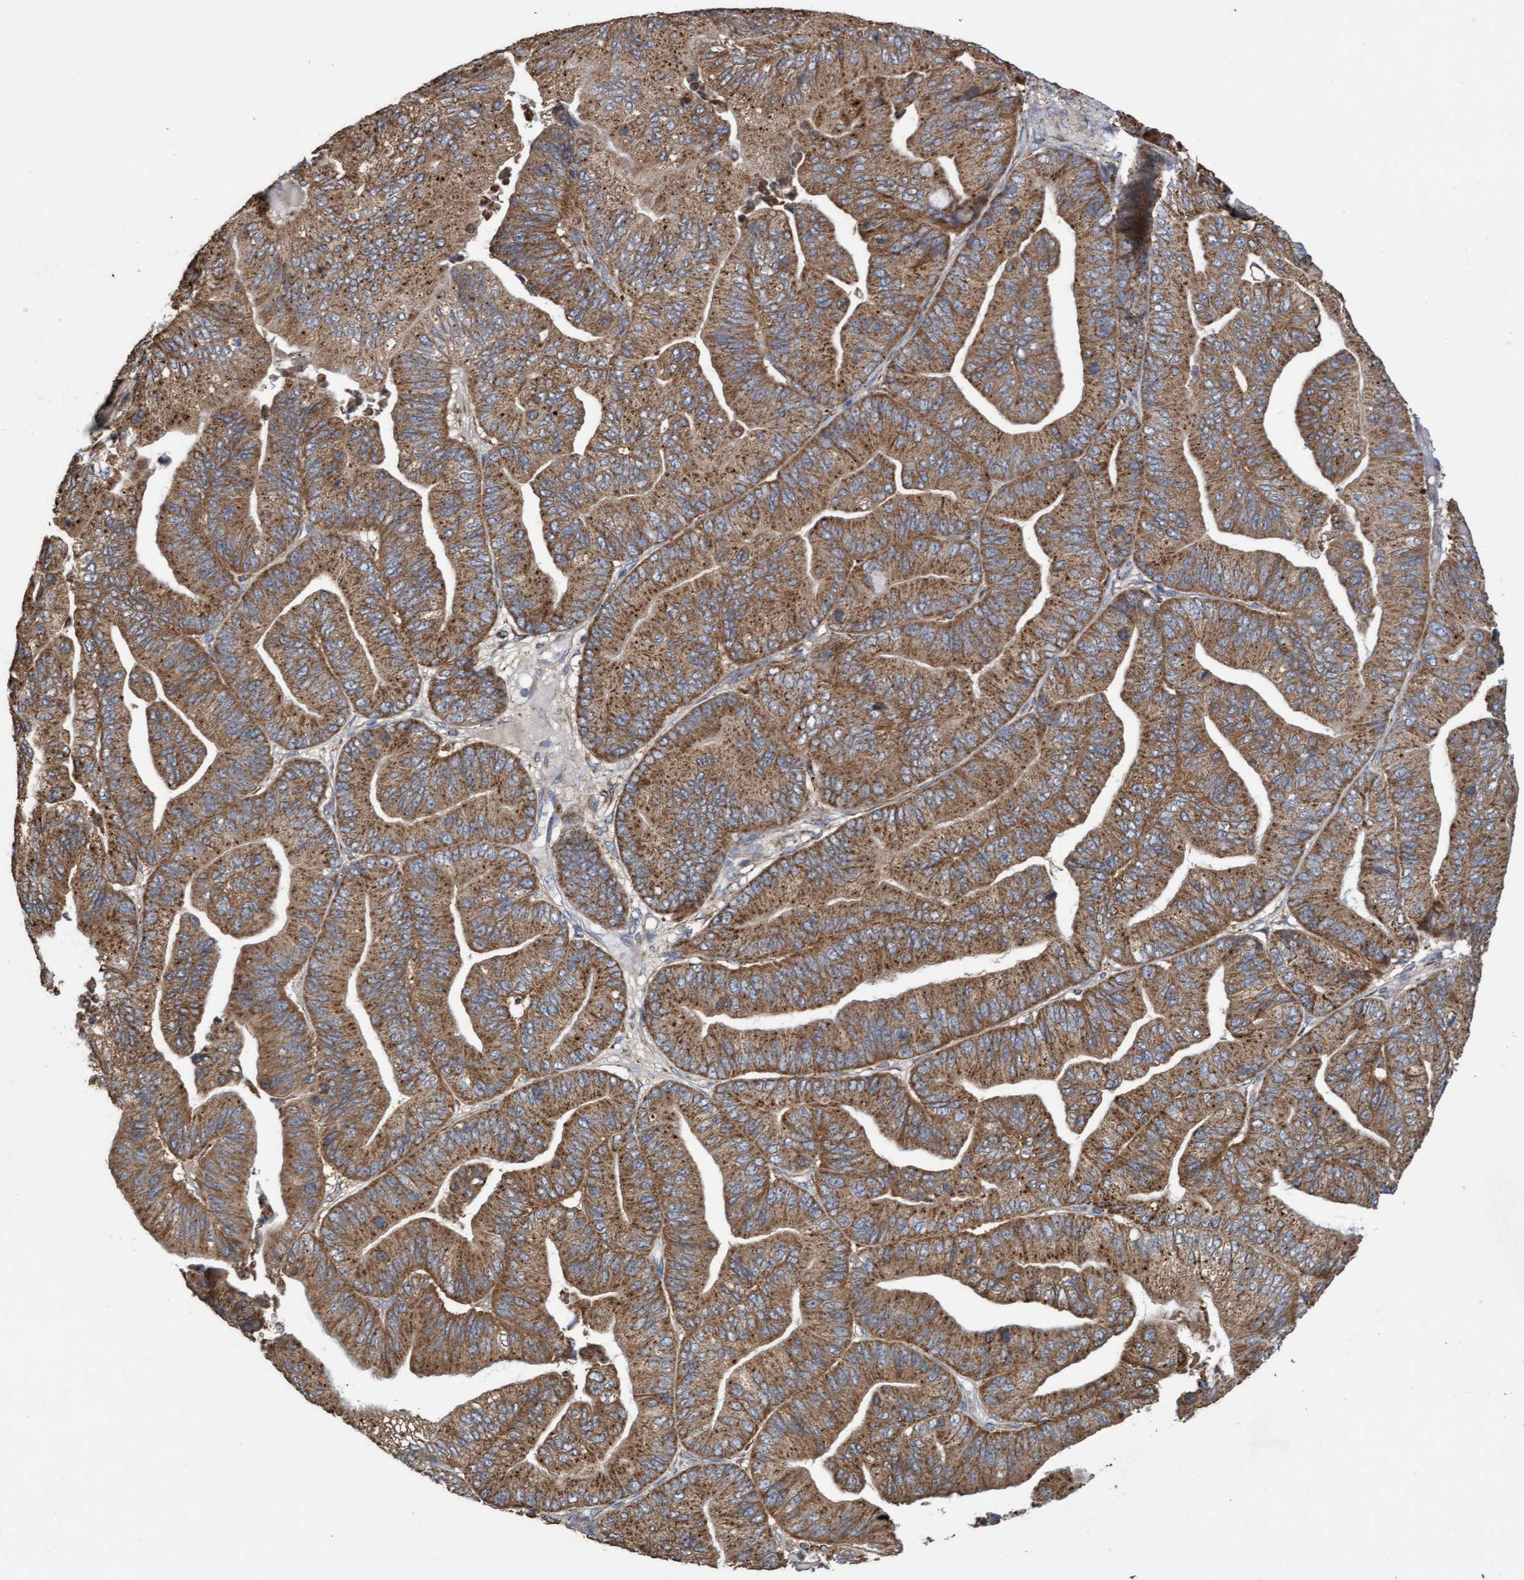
{"staining": {"intensity": "moderate", "quantity": ">75%", "location": "cytoplasmic/membranous"}, "tissue": "ovarian cancer", "cell_type": "Tumor cells", "image_type": "cancer", "snomed": [{"axis": "morphology", "description": "Cystadenocarcinoma, mucinous, NOS"}, {"axis": "topography", "description": "Ovary"}], "caption": "There is medium levels of moderate cytoplasmic/membranous positivity in tumor cells of ovarian mucinous cystadenocarcinoma, as demonstrated by immunohistochemical staining (brown color).", "gene": "ATPAF2", "patient": {"sex": "female", "age": 61}}